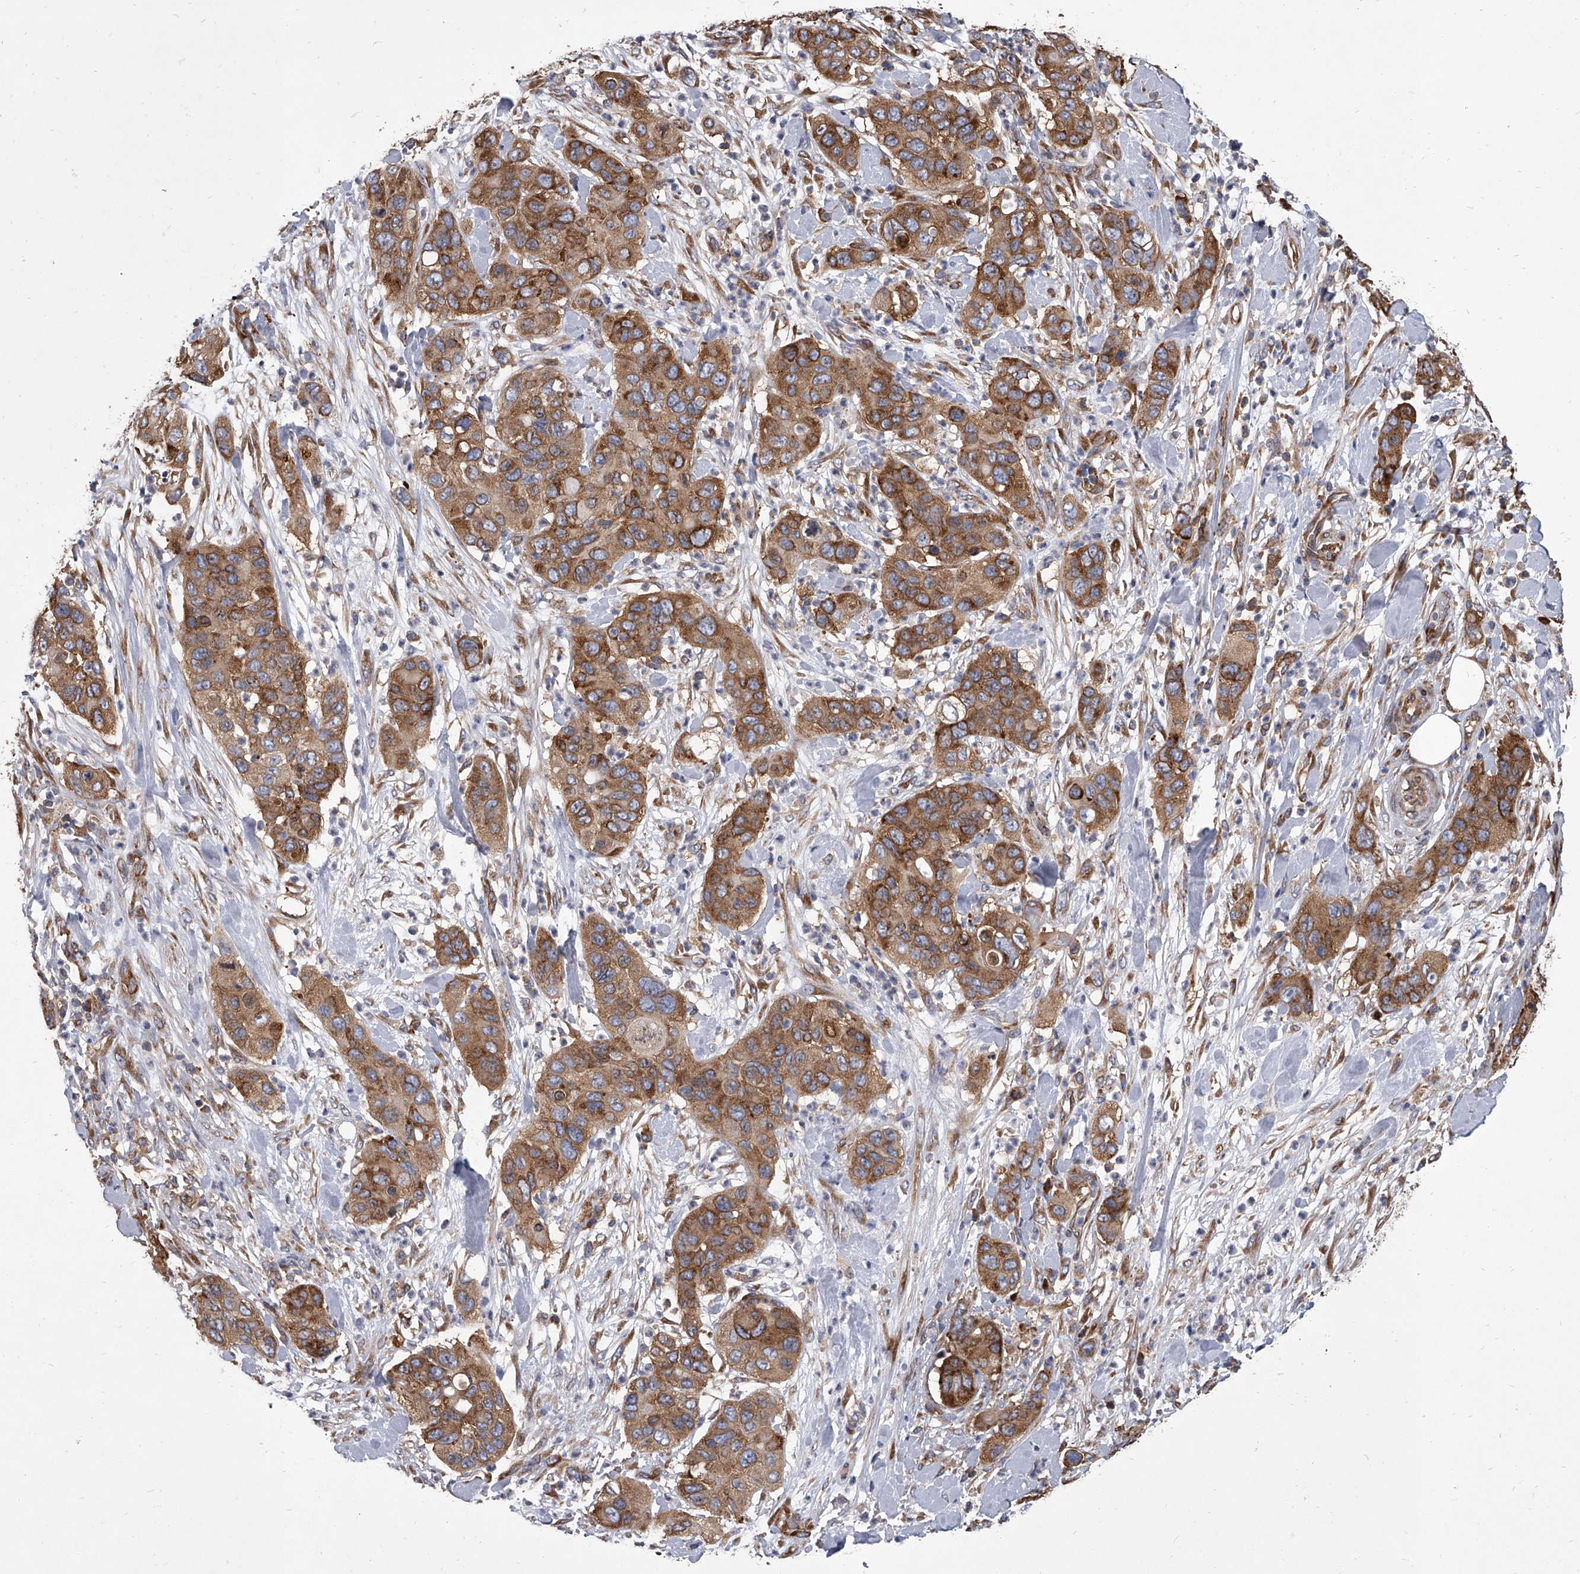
{"staining": {"intensity": "moderate", "quantity": ">75%", "location": "cytoplasmic/membranous"}, "tissue": "pancreatic cancer", "cell_type": "Tumor cells", "image_type": "cancer", "snomed": [{"axis": "morphology", "description": "Adenocarcinoma, NOS"}, {"axis": "topography", "description": "Pancreas"}], "caption": "Protein staining by immunohistochemistry reveals moderate cytoplasmic/membranous expression in approximately >75% of tumor cells in pancreatic cancer (adenocarcinoma).", "gene": "EIF2S2", "patient": {"sex": "female", "age": 71}}